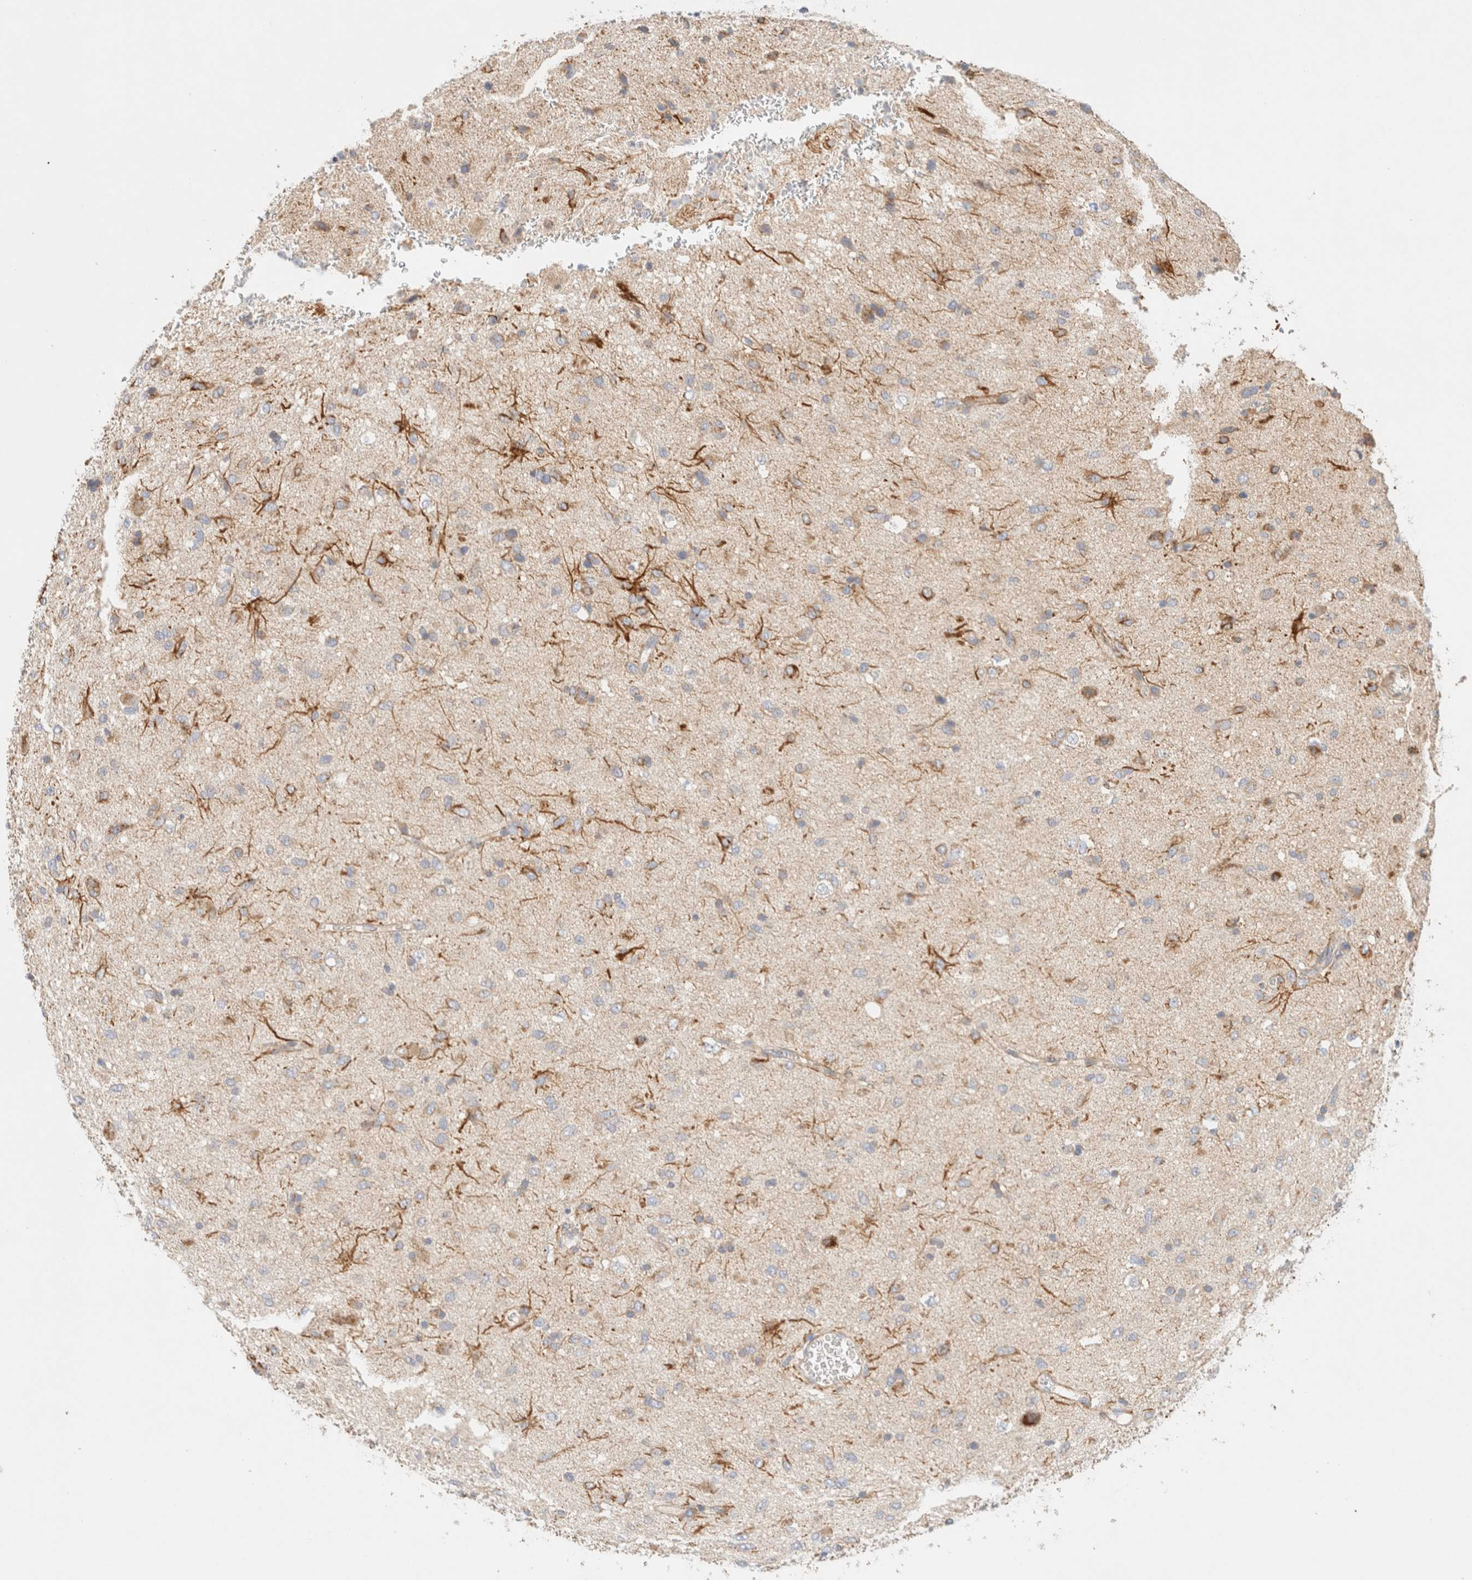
{"staining": {"intensity": "weak", "quantity": "25%-75%", "location": "cytoplasmic/membranous"}, "tissue": "glioma", "cell_type": "Tumor cells", "image_type": "cancer", "snomed": [{"axis": "morphology", "description": "Glioma, malignant, Low grade"}, {"axis": "topography", "description": "Brain"}], "caption": "Malignant low-grade glioma stained with a brown dye shows weak cytoplasmic/membranous positive staining in approximately 25%-75% of tumor cells.", "gene": "MRM3", "patient": {"sex": "male", "age": 77}}